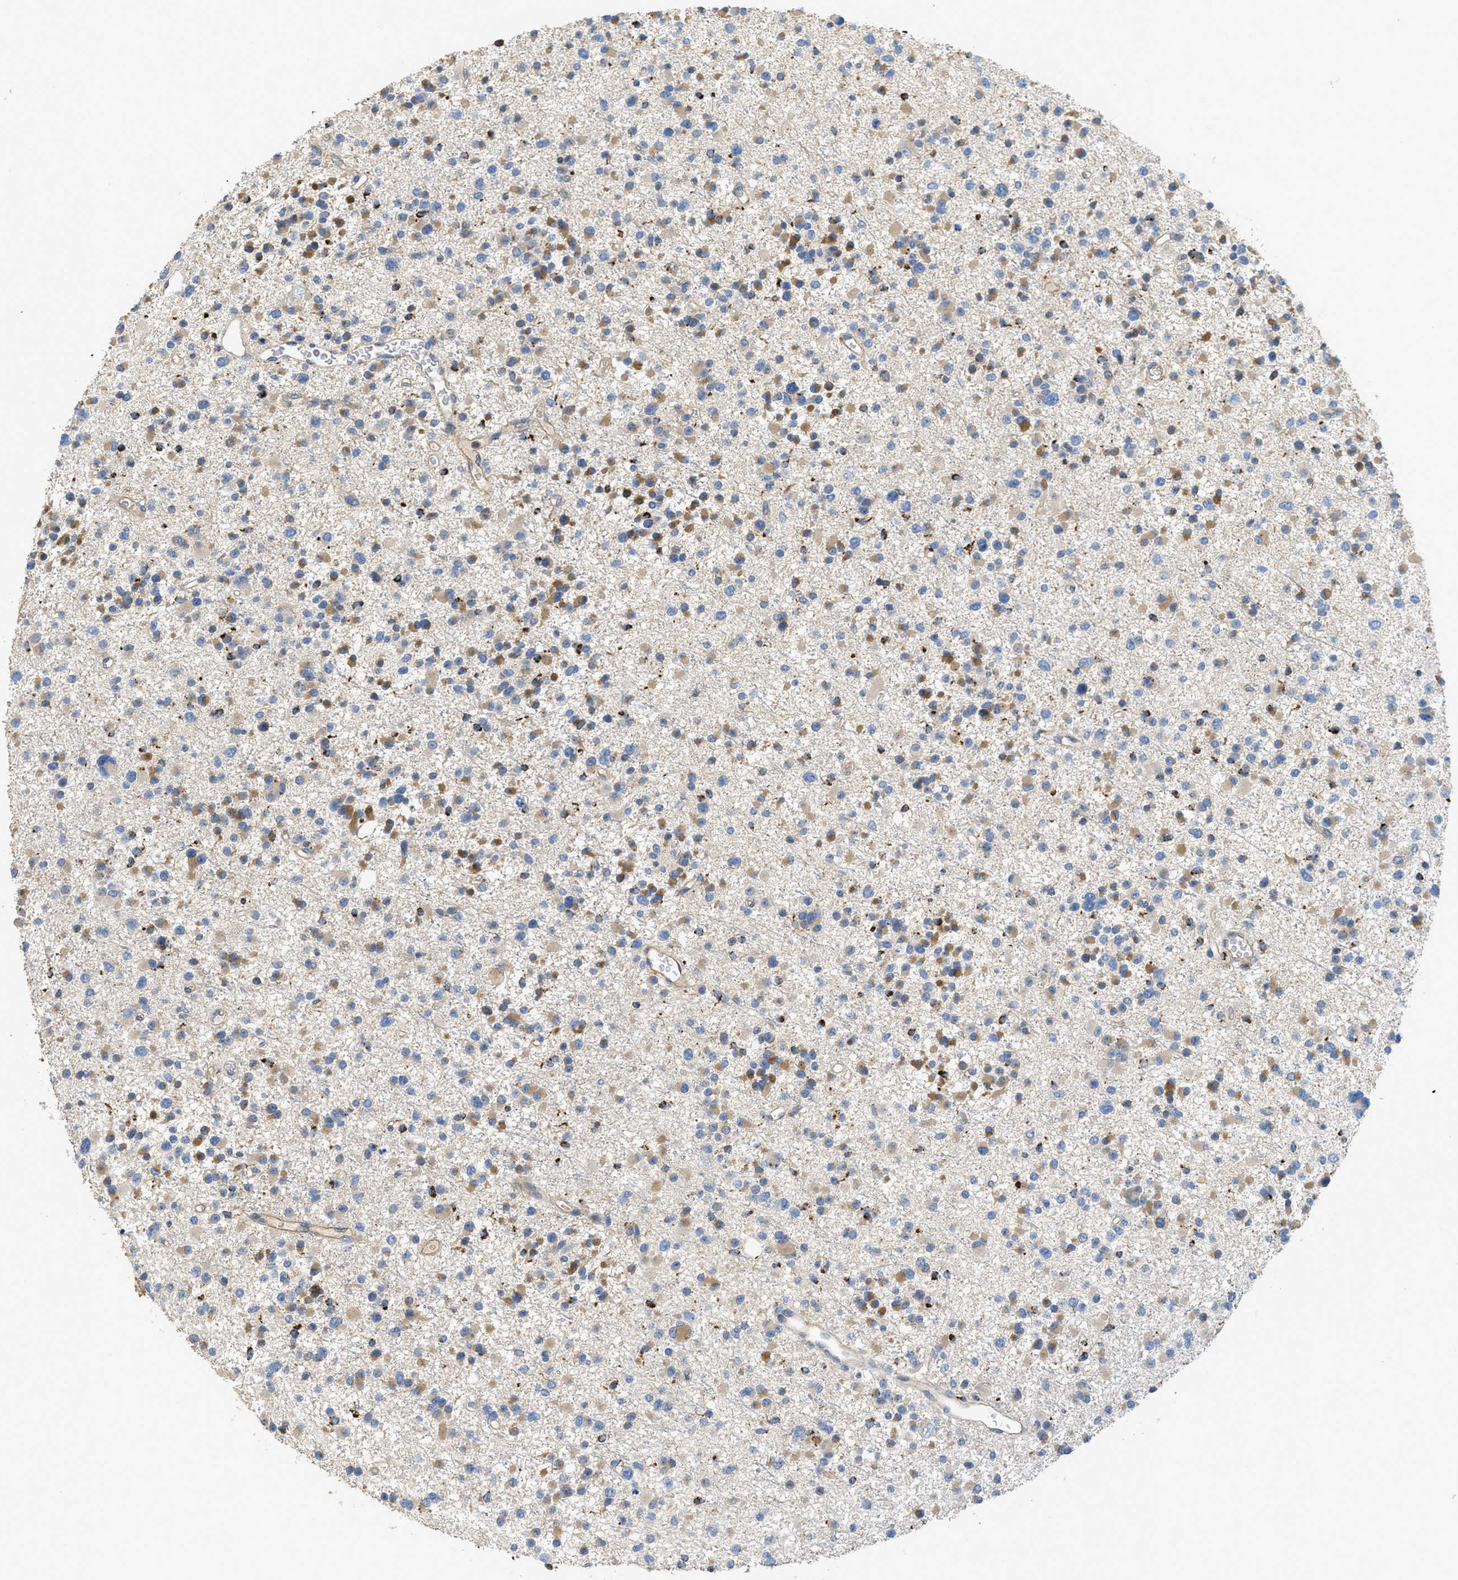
{"staining": {"intensity": "moderate", "quantity": "25%-75%", "location": "cytoplasmic/membranous"}, "tissue": "glioma", "cell_type": "Tumor cells", "image_type": "cancer", "snomed": [{"axis": "morphology", "description": "Glioma, malignant, Low grade"}, {"axis": "topography", "description": "Brain"}], "caption": "Tumor cells exhibit medium levels of moderate cytoplasmic/membranous expression in approximately 25%-75% of cells in human glioma.", "gene": "CASP10", "patient": {"sex": "female", "age": 22}}